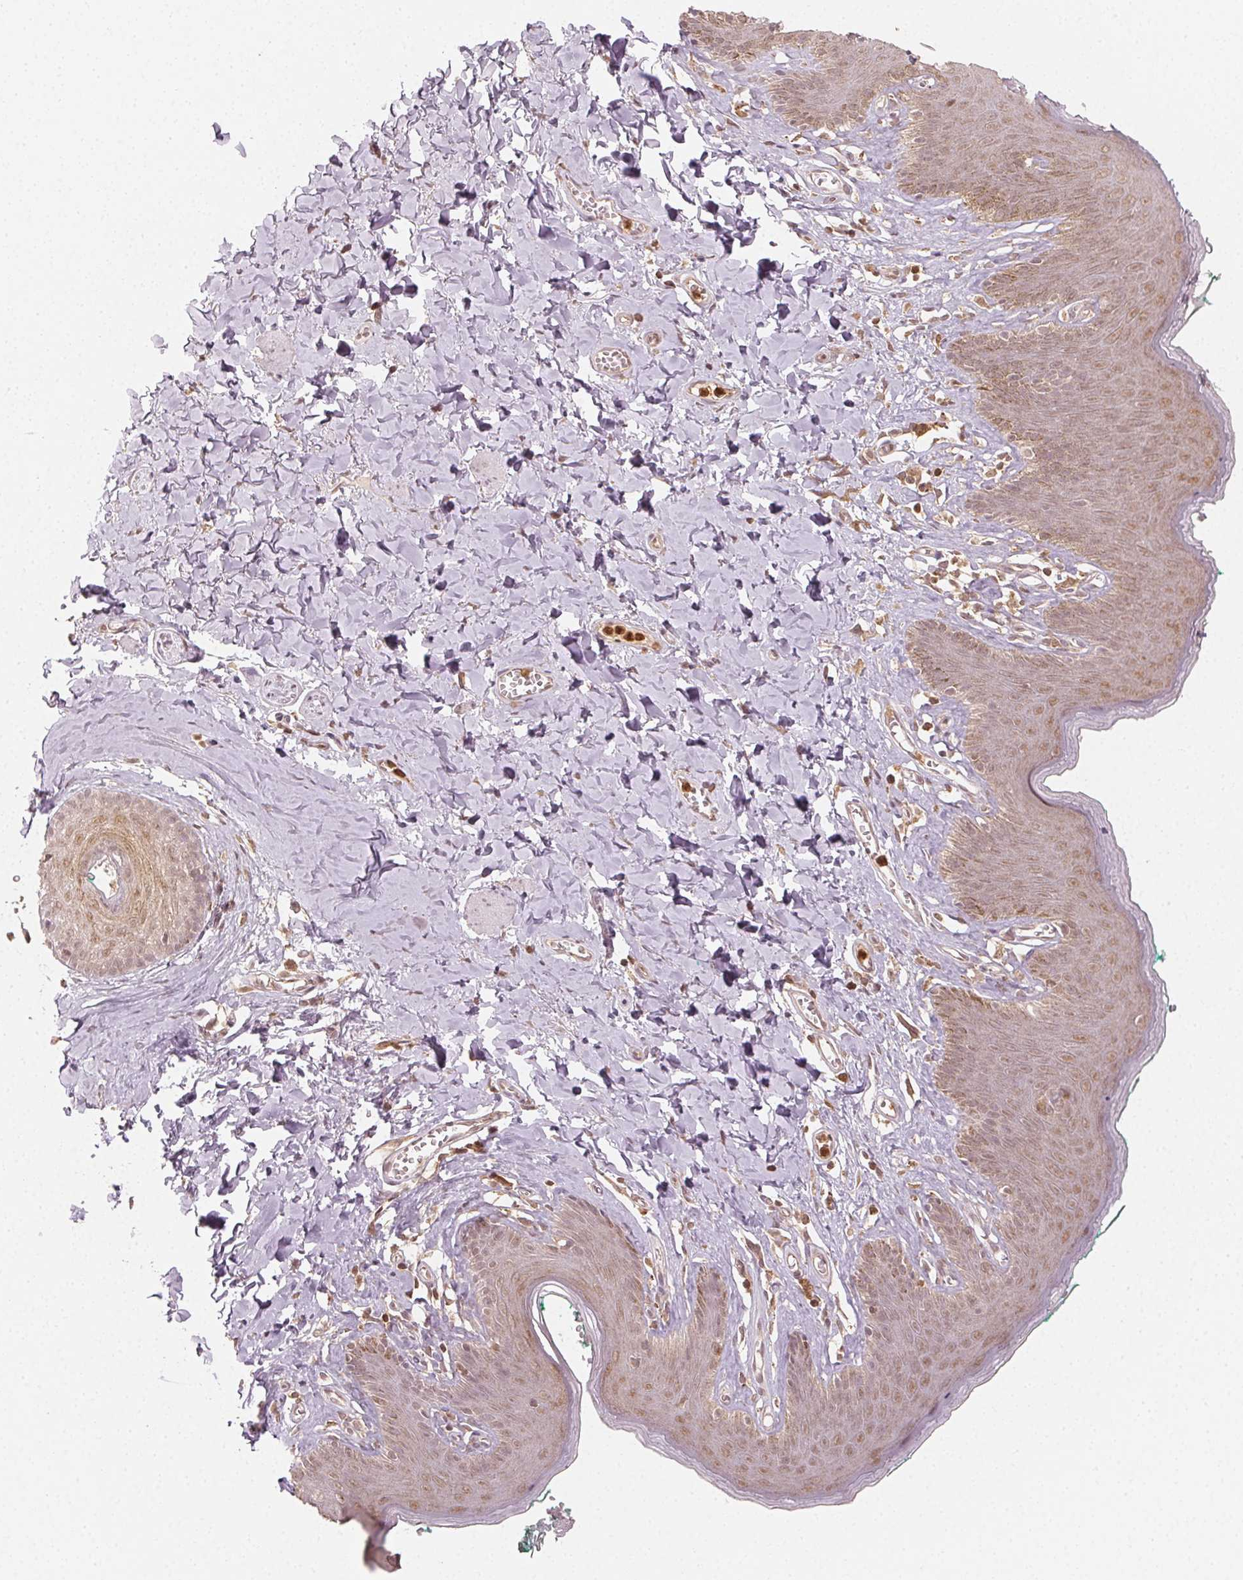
{"staining": {"intensity": "weak", "quantity": ">75%", "location": "nuclear"}, "tissue": "skin", "cell_type": "Epidermal cells", "image_type": "normal", "snomed": [{"axis": "morphology", "description": "Normal tissue, NOS"}, {"axis": "topography", "description": "Vulva"}, {"axis": "topography", "description": "Peripheral nerve tissue"}], "caption": "Weak nuclear protein expression is identified in about >75% of epidermal cells in skin.", "gene": "MAPK14", "patient": {"sex": "female", "age": 66}}